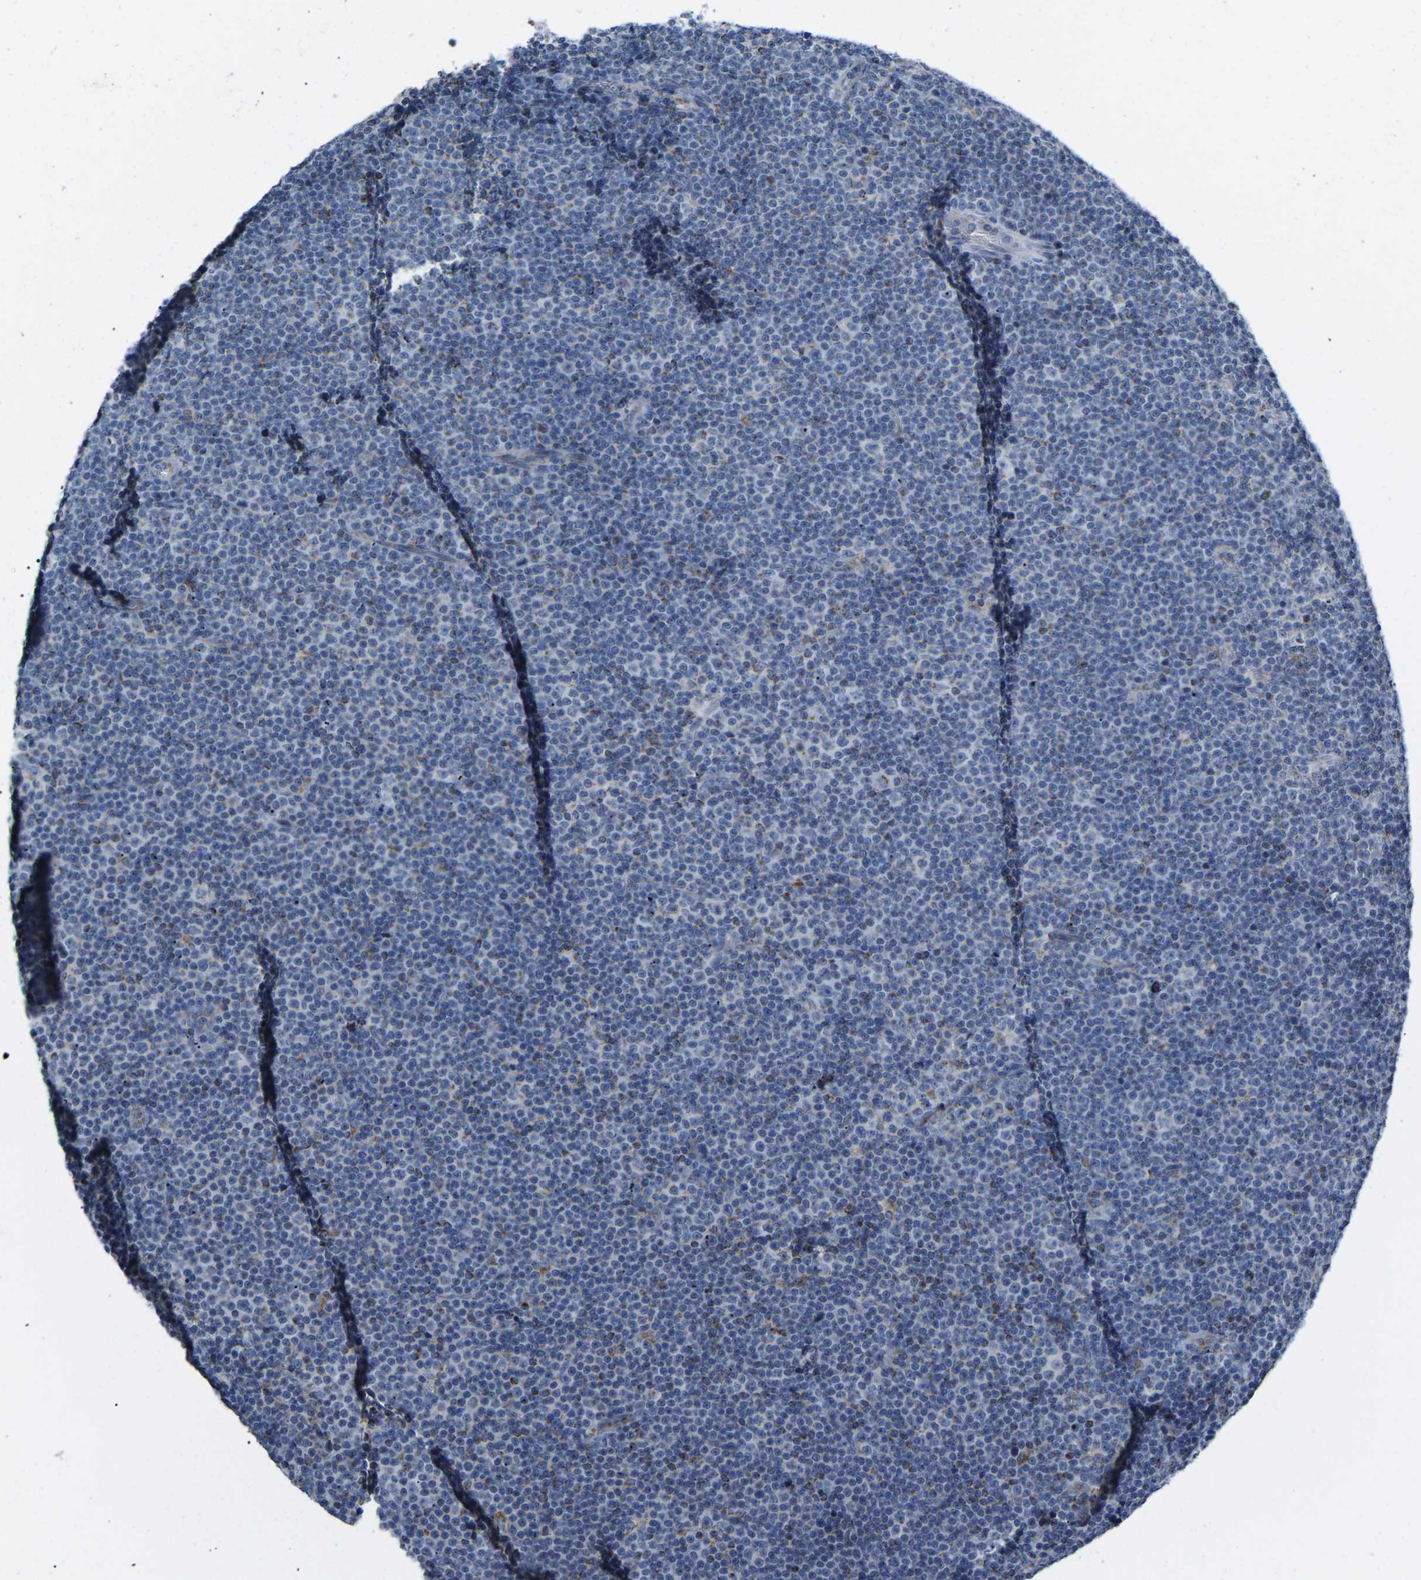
{"staining": {"intensity": "negative", "quantity": "none", "location": "none"}, "tissue": "lymphoma", "cell_type": "Tumor cells", "image_type": "cancer", "snomed": [{"axis": "morphology", "description": "Malignant lymphoma, non-Hodgkin's type, Low grade"}, {"axis": "topography", "description": "Lymph node"}], "caption": "Tumor cells are negative for protein expression in human low-grade malignant lymphoma, non-Hodgkin's type.", "gene": "CANT1", "patient": {"sex": "female", "age": 67}}